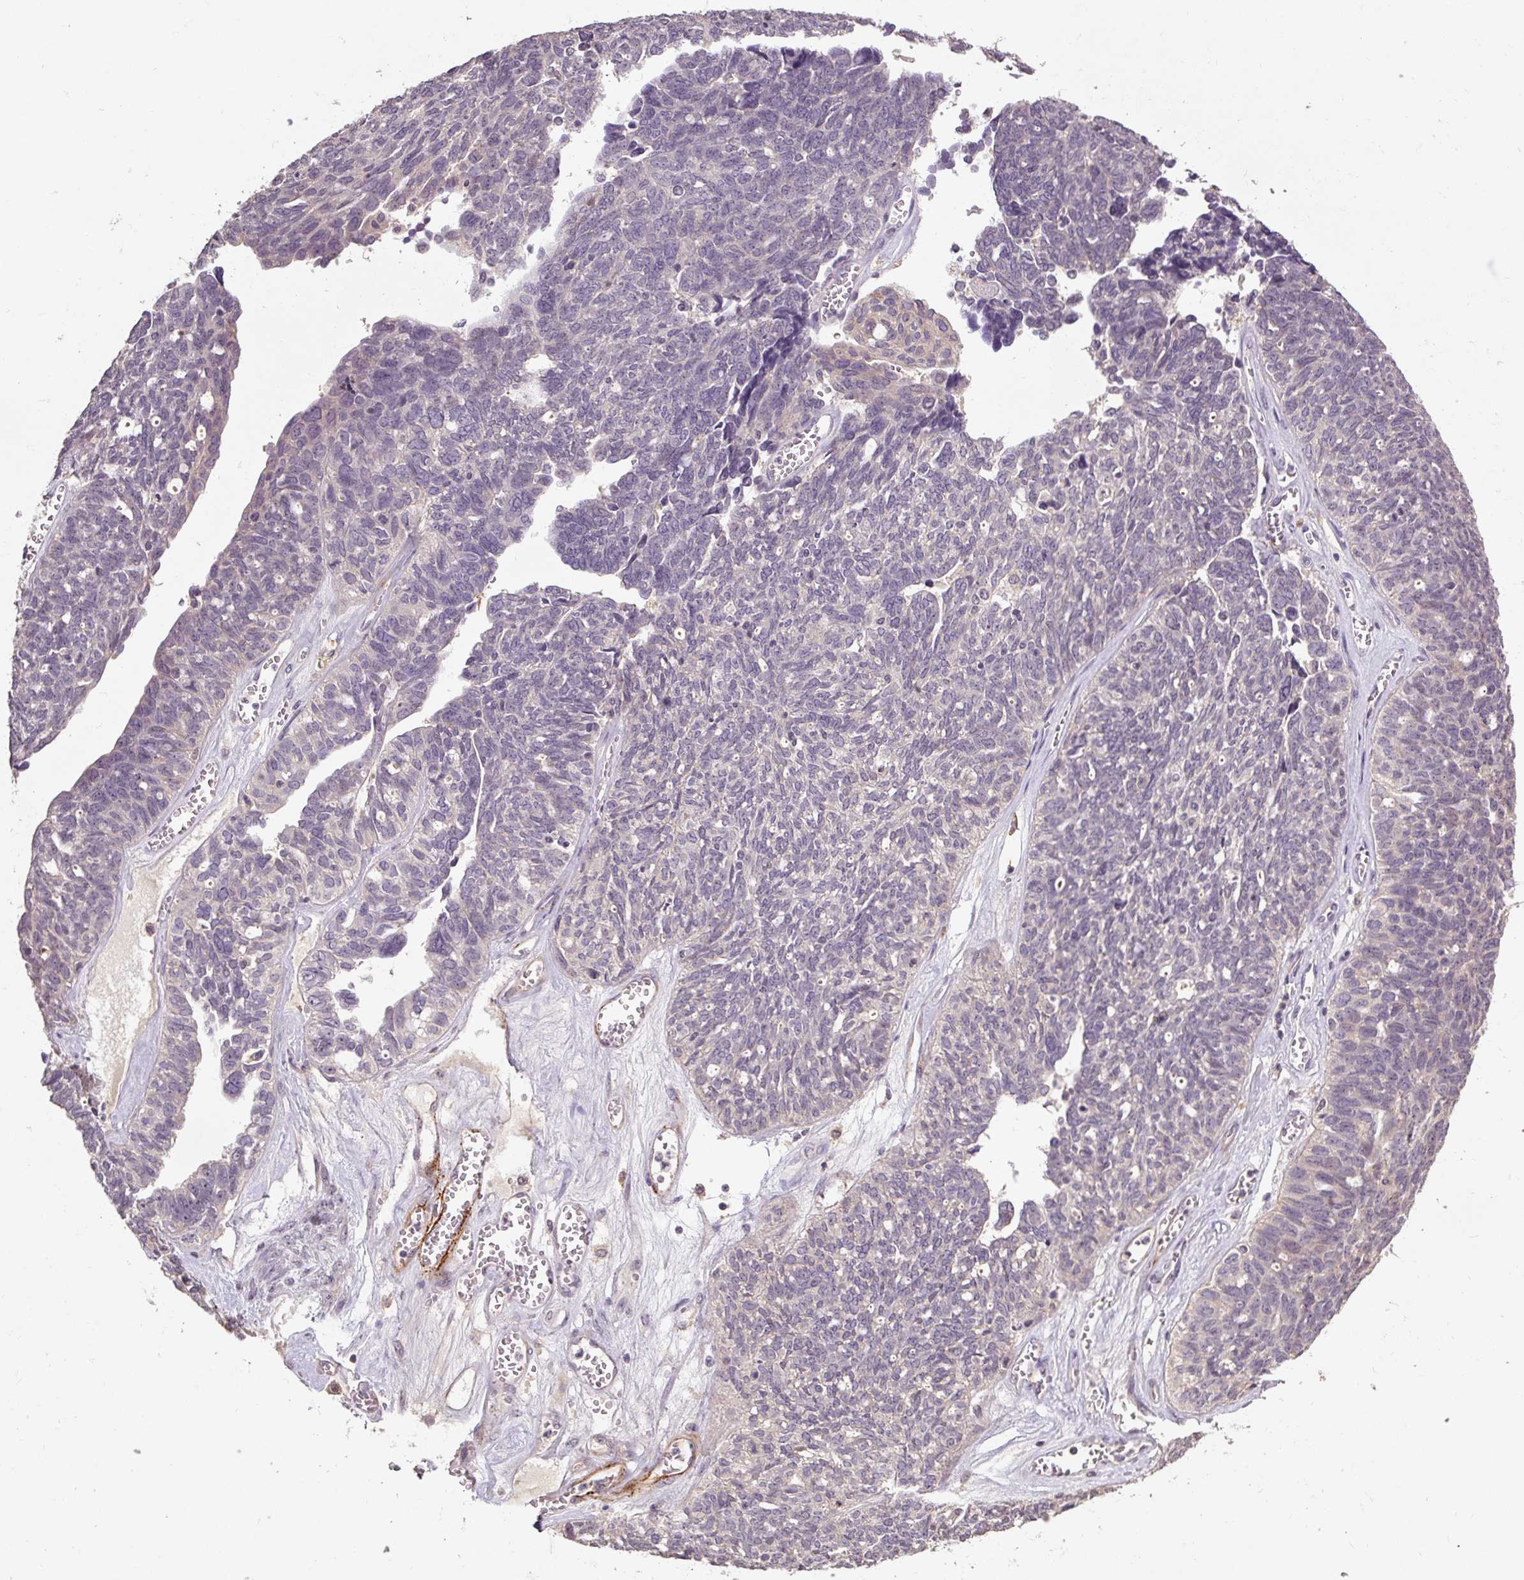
{"staining": {"intensity": "negative", "quantity": "none", "location": "none"}, "tissue": "ovarian cancer", "cell_type": "Tumor cells", "image_type": "cancer", "snomed": [{"axis": "morphology", "description": "Cystadenocarcinoma, serous, NOS"}, {"axis": "topography", "description": "Ovary"}], "caption": "Immunohistochemistry of human ovarian serous cystadenocarcinoma demonstrates no expression in tumor cells.", "gene": "CFAP65", "patient": {"sex": "female", "age": 79}}